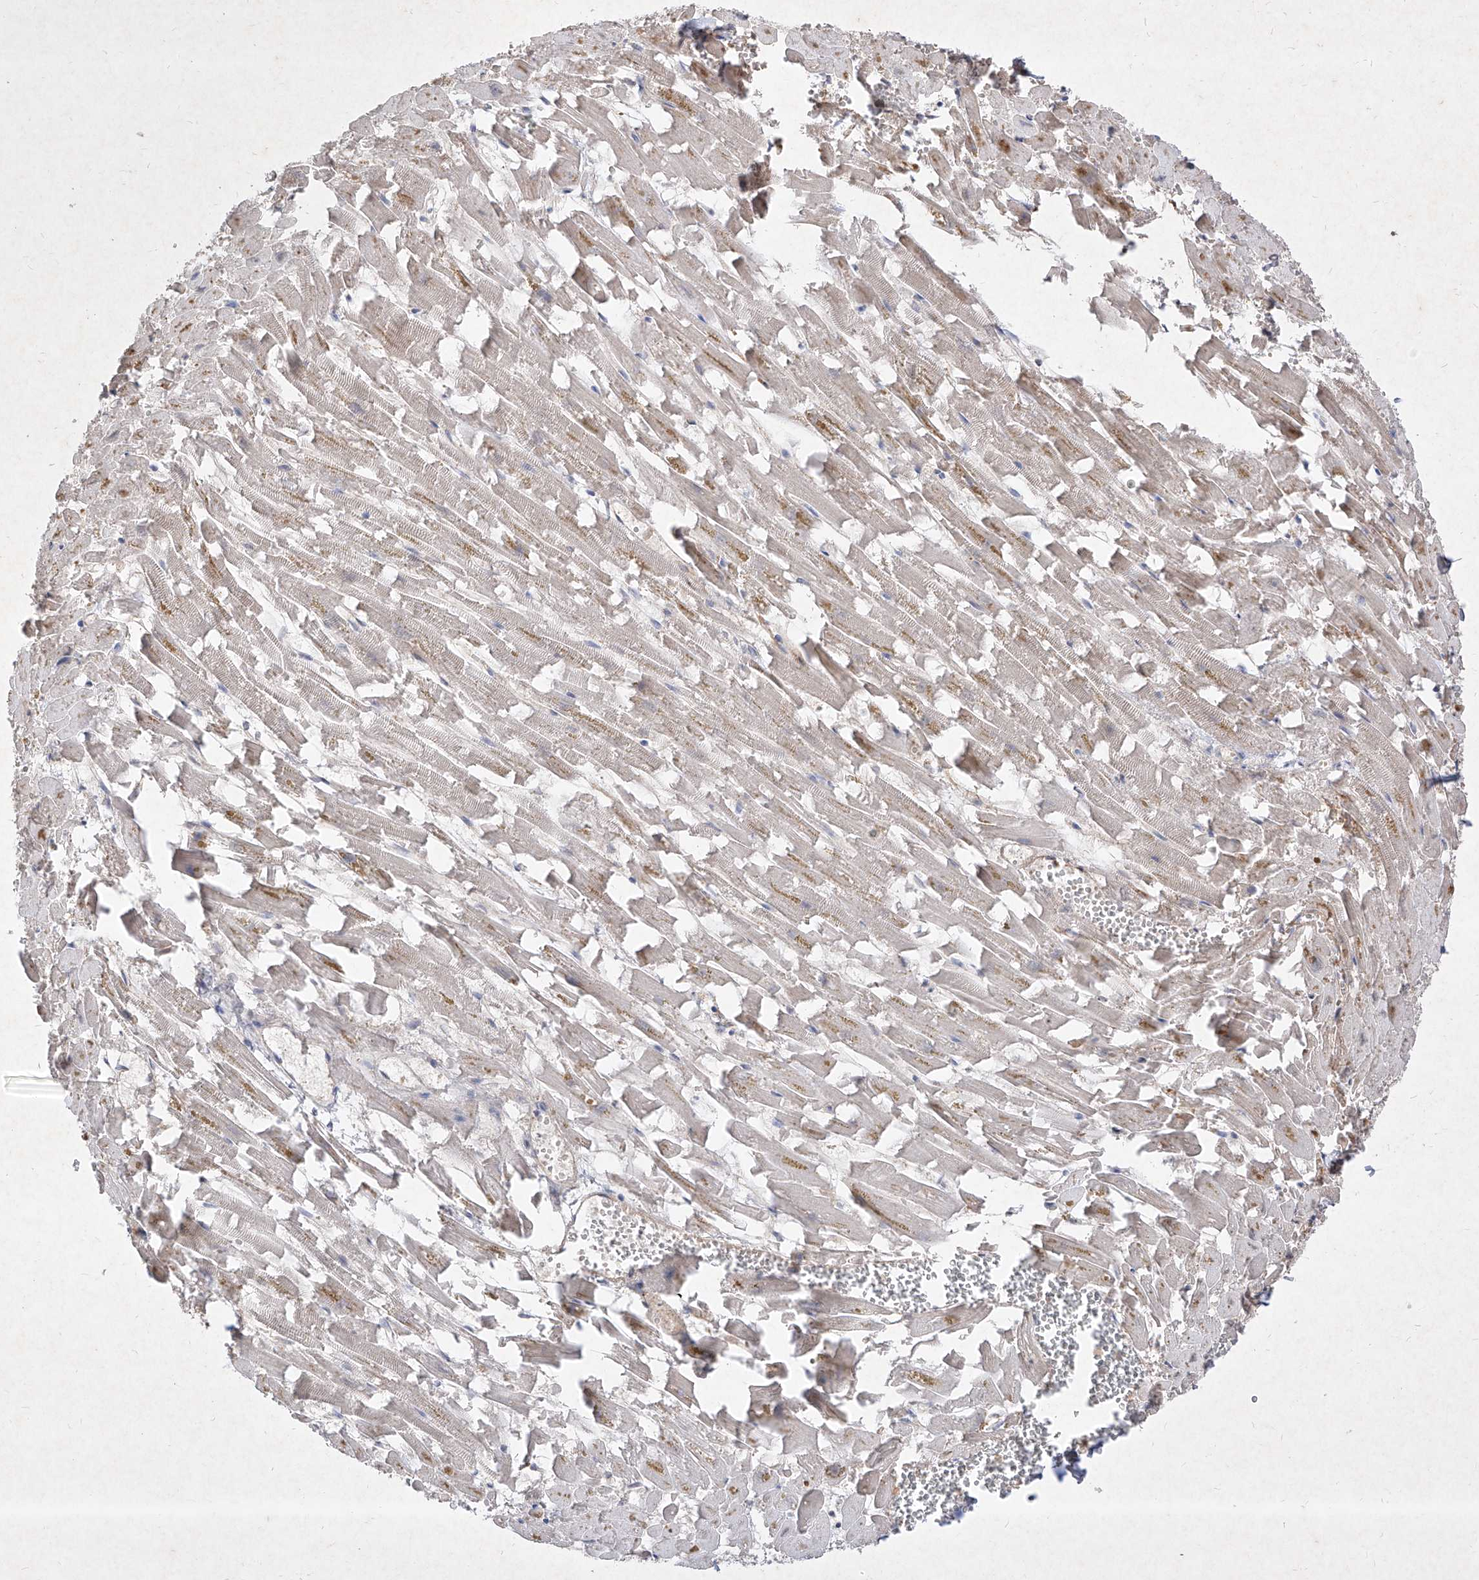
{"staining": {"intensity": "negative", "quantity": "none", "location": "none"}, "tissue": "heart muscle", "cell_type": "Cardiomyocytes", "image_type": "normal", "snomed": [{"axis": "morphology", "description": "Normal tissue, NOS"}, {"axis": "topography", "description": "Heart"}], "caption": "An IHC photomicrograph of benign heart muscle is shown. There is no staining in cardiomyocytes of heart muscle.", "gene": "C4A", "patient": {"sex": "female", "age": 64}}